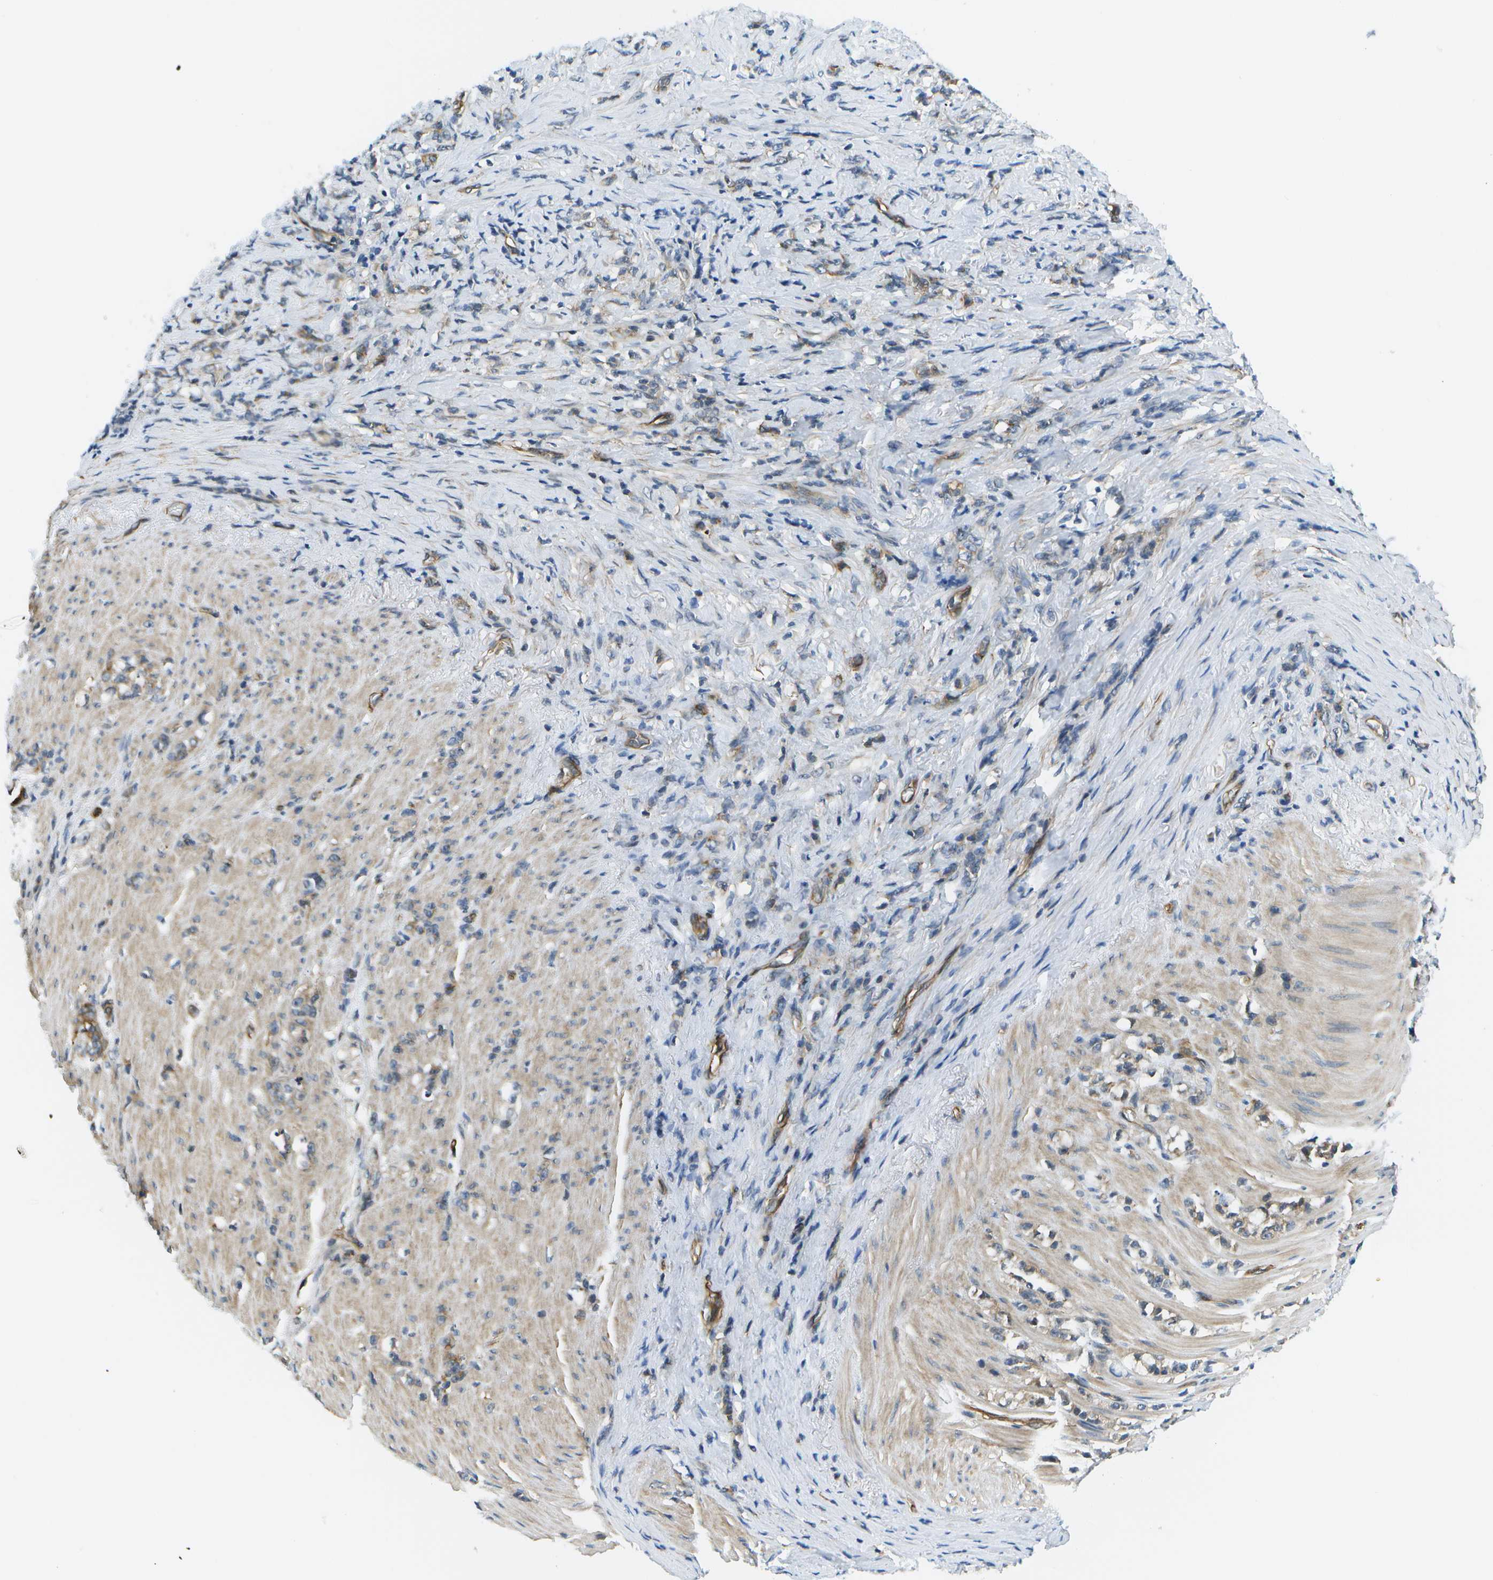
{"staining": {"intensity": "weak", "quantity": ">75%", "location": "cytoplasmic/membranous"}, "tissue": "stomach cancer", "cell_type": "Tumor cells", "image_type": "cancer", "snomed": [{"axis": "morphology", "description": "Adenocarcinoma, NOS"}, {"axis": "topography", "description": "Stomach, lower"}], "caption": "Weak cytoplasmic/membranous expression for a protein is present in approximately >75% of tumor cells of stomach adenocarcinoma using IHC.", "gene": "KIAA0040", "patient": {"sex": "male", "age": 88}}